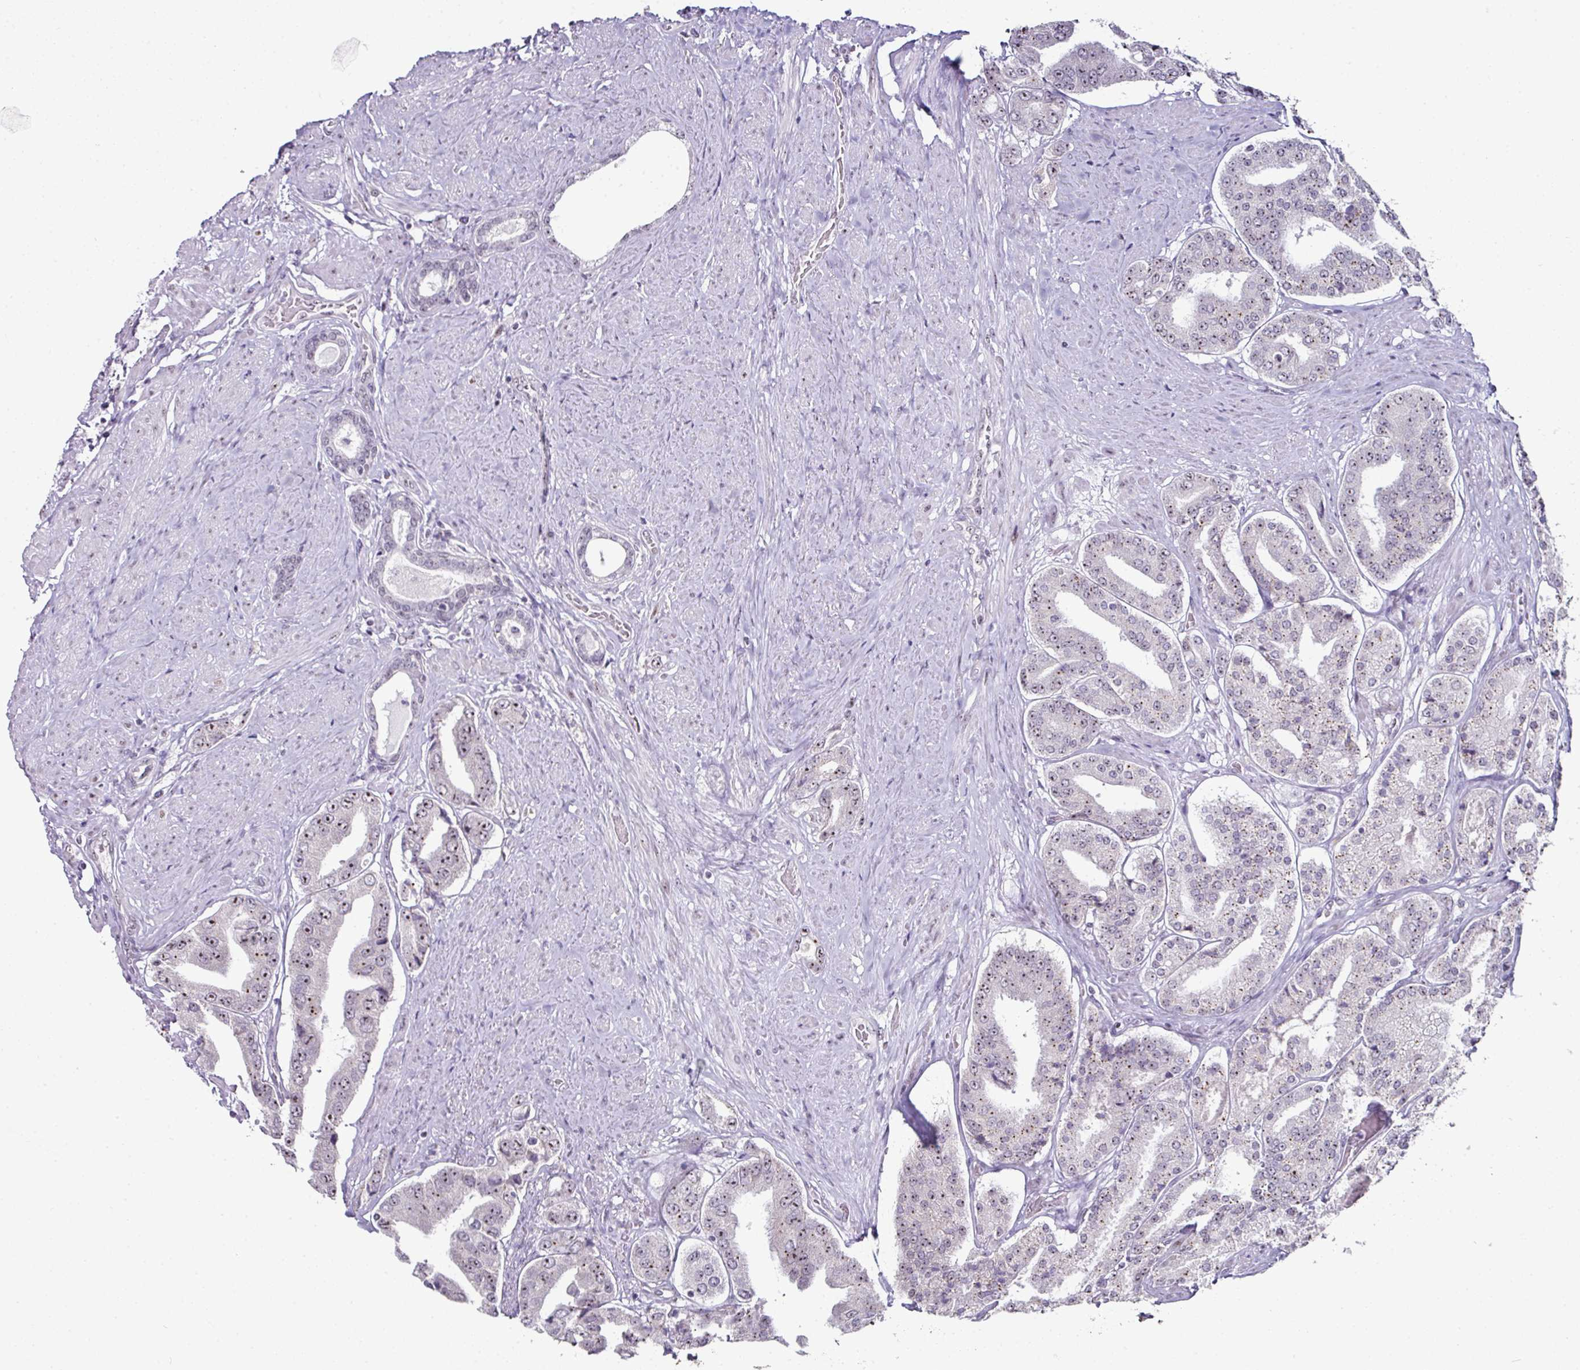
{"staining": {"intensity": "weak", "quantity": "25%-75%", "location": "nuclear"}, "tissue": "prostate cancer", "cell_type": "Tumor cells", "image_type": "cancer", "snomed": [{"axis": "morphology", "description": "Adenocarcinoma, High grade"}, {"axis": "topography", "description": "Prostate"}], "caption": "Tumor cells reveal low levels of weak nuclear expression in approximately 25%-75% of cells in human high-grade adenocarcinoma (prostate). The protein of interest is shown in brown color, while the nuclei are stained blue.", "gene": "NACC2", "patient": {"sex": "male", "age": 63}}